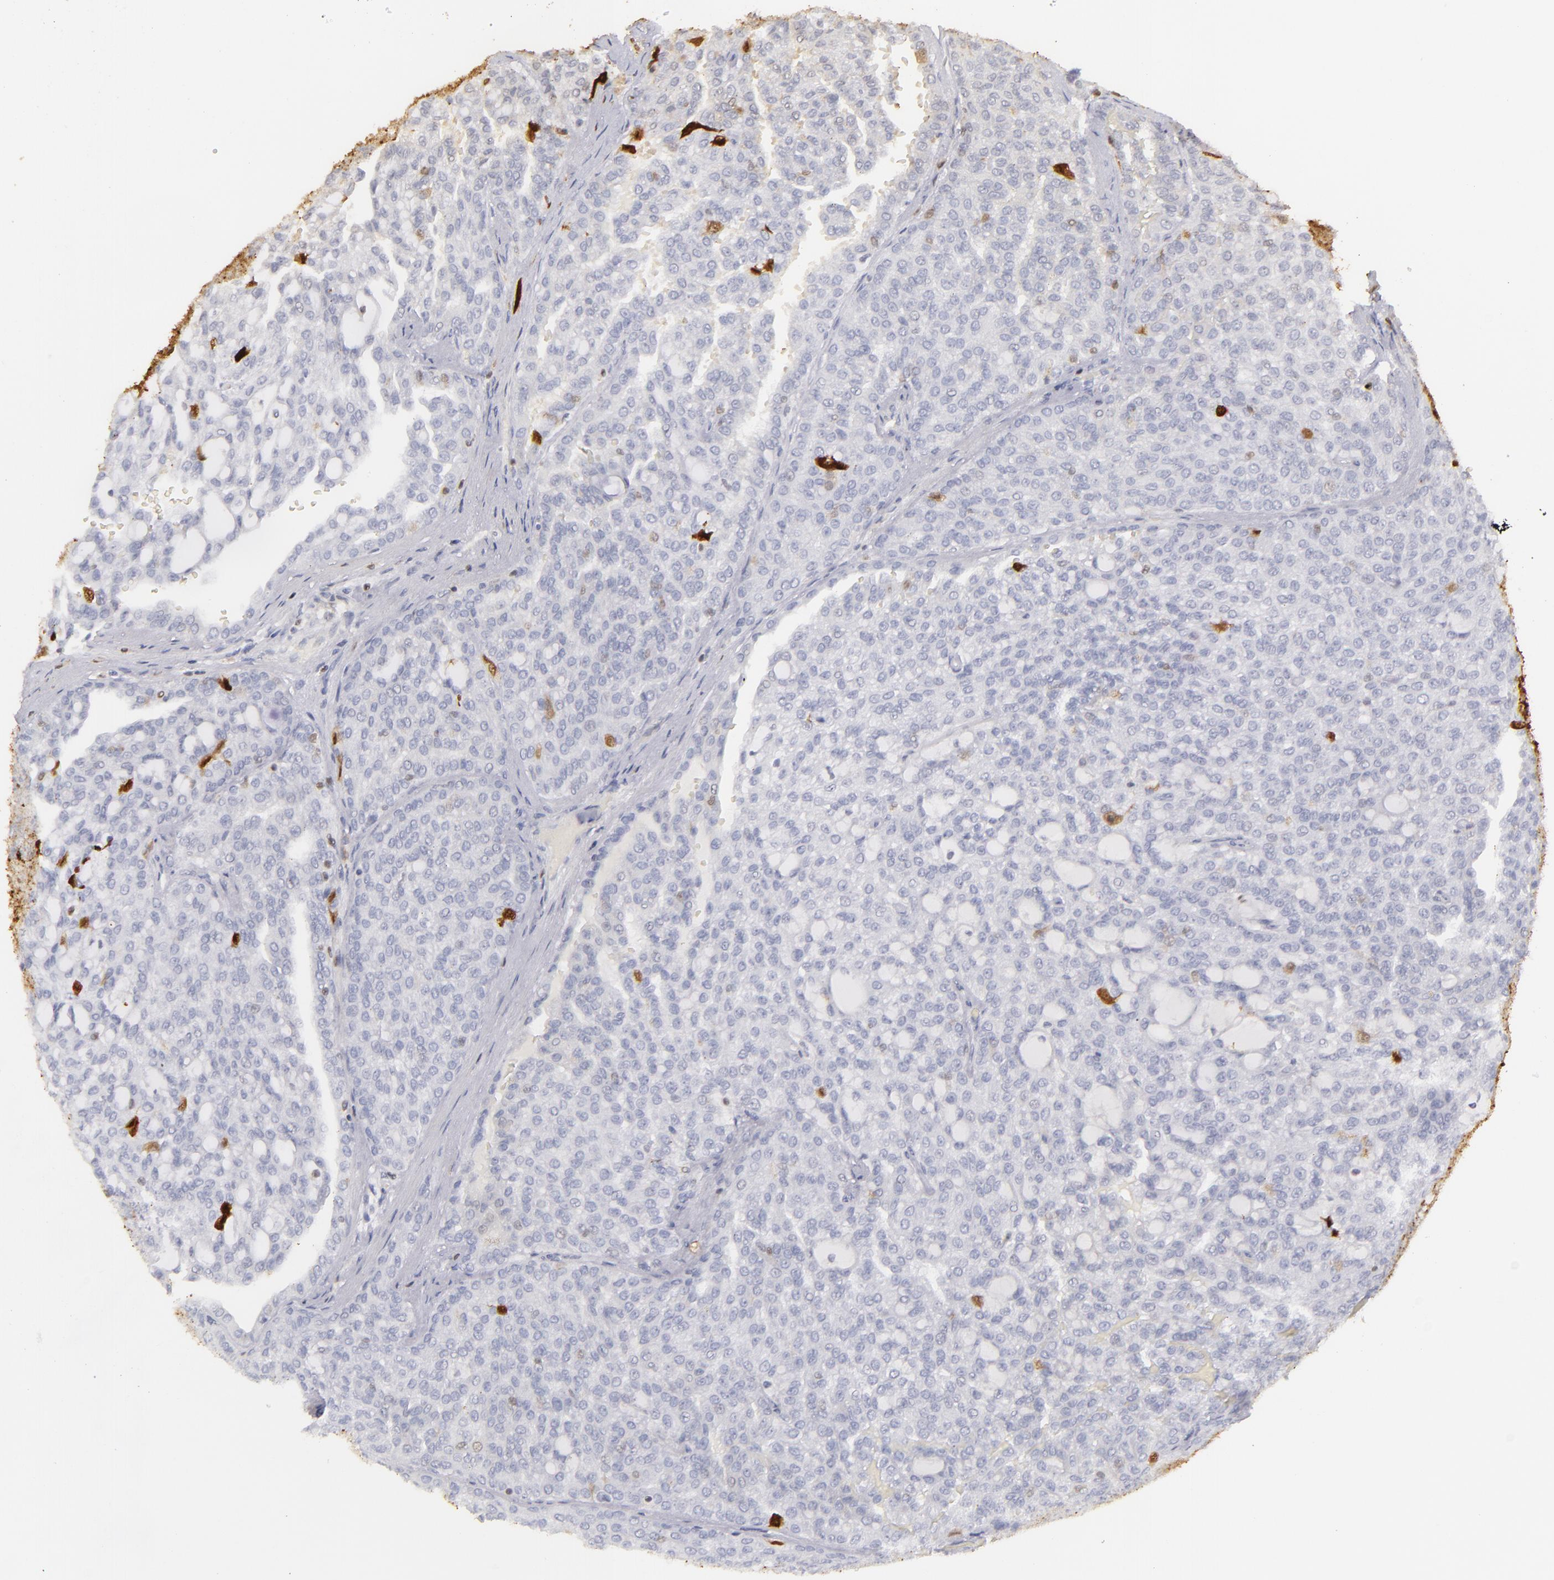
{"staining": {"intensity": "moderate", "quantity": "<25%", "location": "cytoplasmic/membranous,nuclear"}, "tissue": "renal cancer", "cell_type": "Tumor cells", "image_type": "cancer", "snomed": [{"axis": "morphology", "description": "Adenocarcinoma, NOS"}, {"axis": "topography", "description": "Kidney"}], "caption": "DAB (3,3'-diaminobenzidine) immunohistochemical staining of renal cancer exhibits moderate cytoplasmic/membranous and nuclear protein staining in approximately <25% of tumor cells.", "gene": "S100A2", "patient": {"sex": "male", "age": 63}}